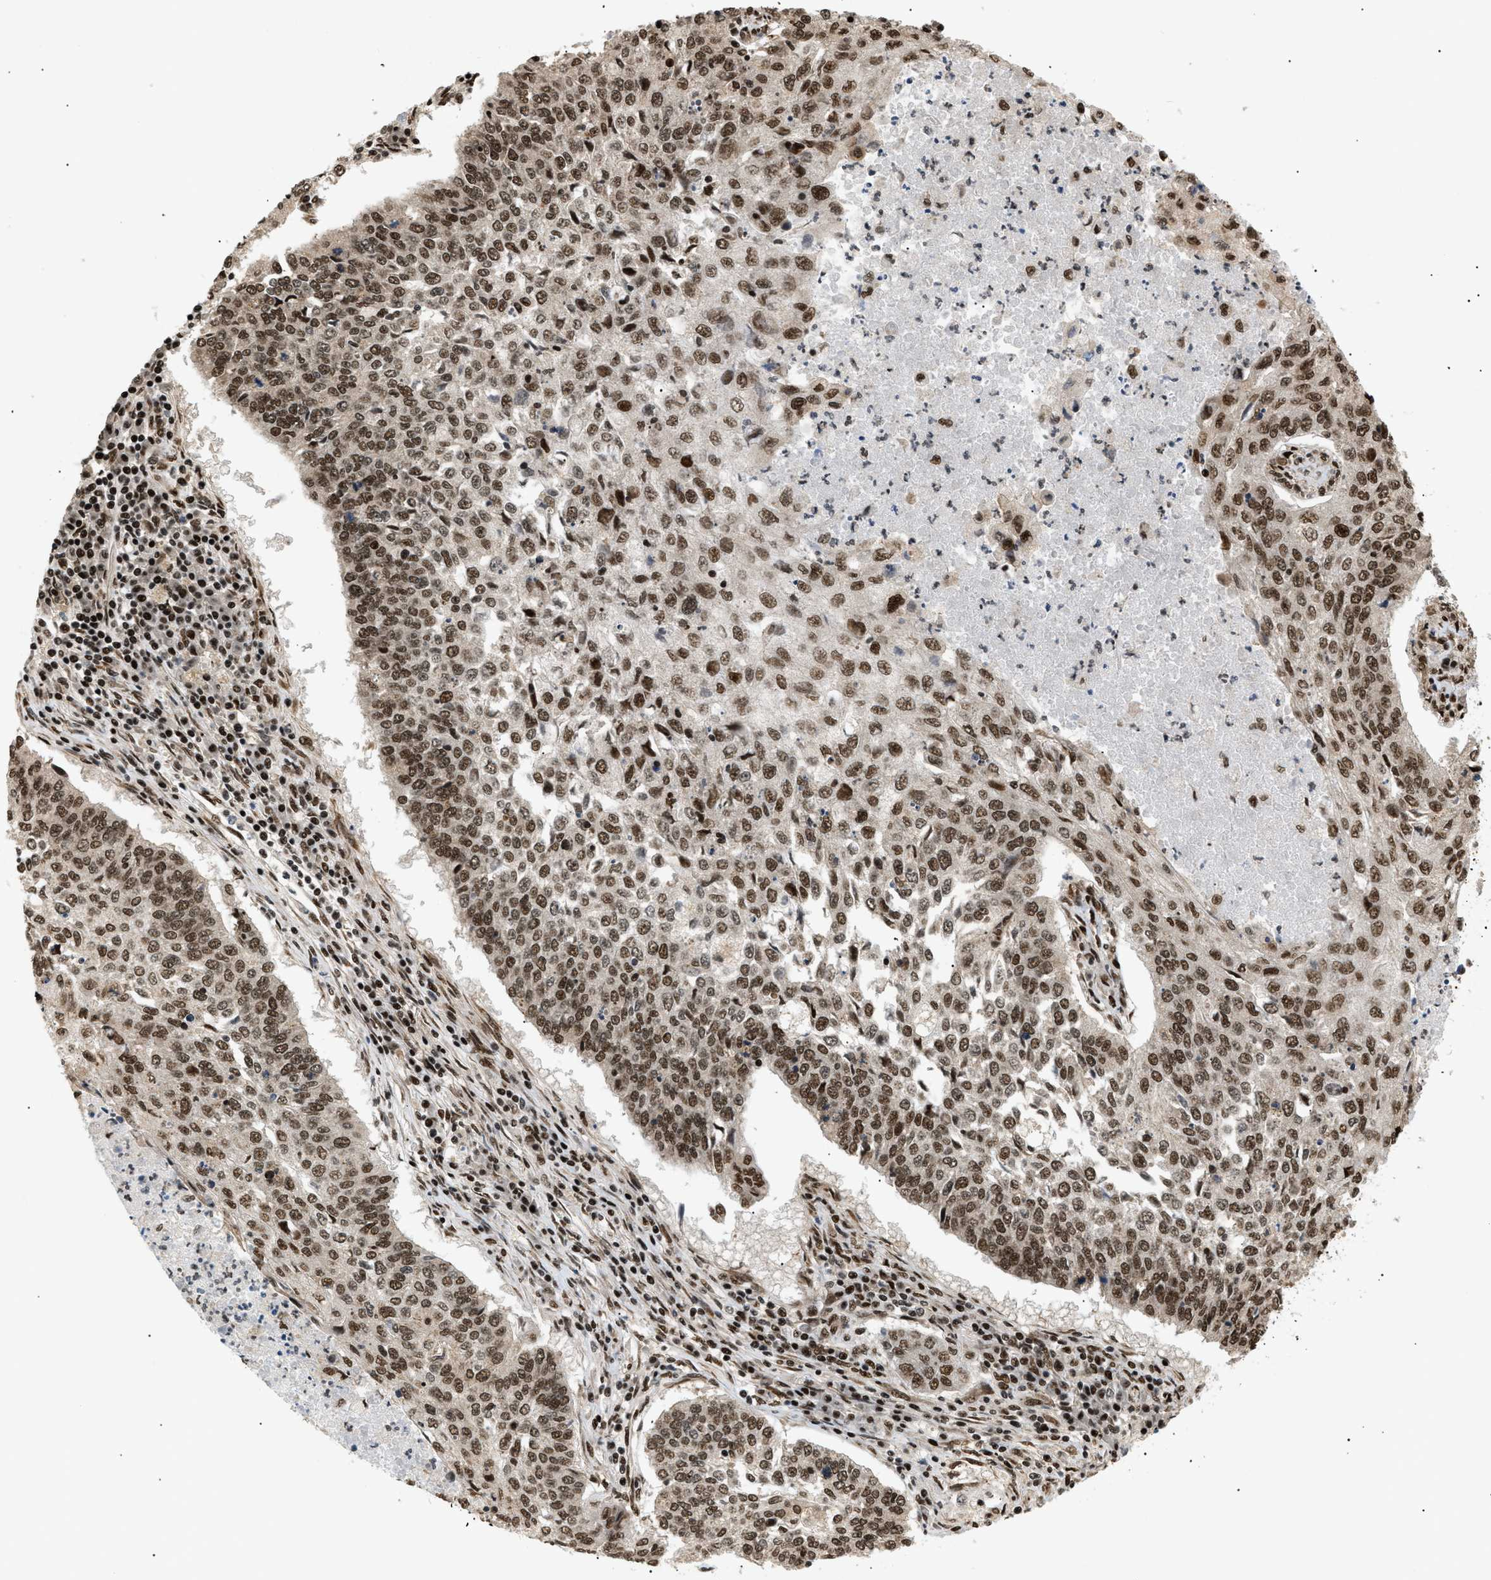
{"staining": {"intensity": "moderate", "quantity": ">75%", "location": "nuclear"}, "tissue": "lung cancer", "cell_type": "Tumor cells", "image_type": "cancer", "snomed": [{"axis": "morphology", "description": "Normal tissue, NOS"}, {"axis": "morphology", "description": "Squamous cell carcinoma, NOS"}, {"axis": "topography", "description": "Cartilage tissue"}, {"axis": "topography", "description": "Bronchus"}, {"axis": "topography", "description": "Lung"}], "caption": "Immunohistochemical staining of human lung squamous cell carcinoma reveals medium levels of moderate nuclear protein staining in approximately >75% of tumor cells.", "gene": "RBM5", "patient": {"sex": "female", "age": 49}}